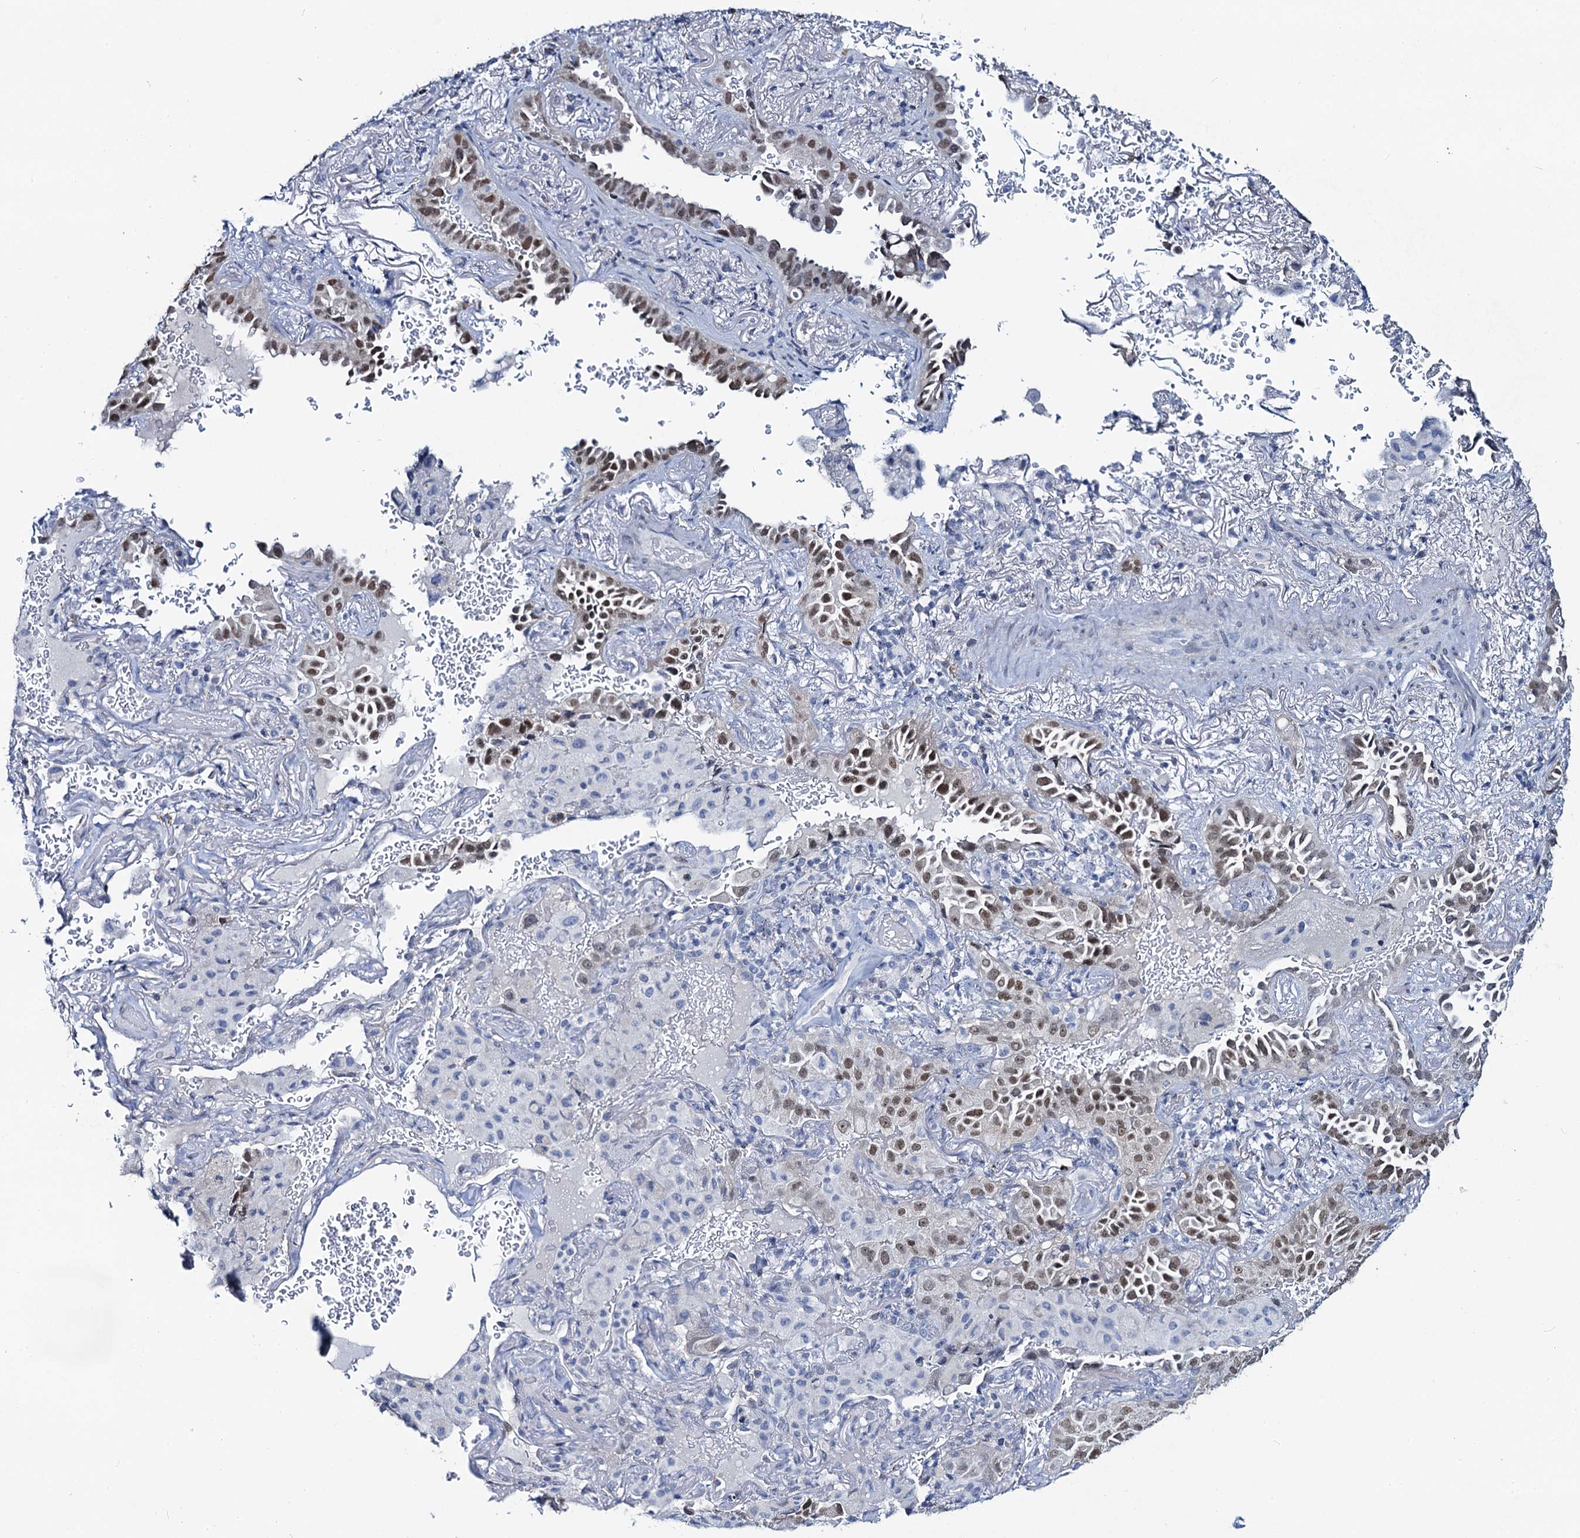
{"staining": {"intensity": "moderate", "quantity": "25%-75%", "location": "nuclear"}, "tissue": "lung cancer", "cell_type": "Tumor cells", "image_type": "cancer", "snomed": [{"axis": "morphology", "description": "Adenocarcinoma, NOS"}, {"axis": "topography", "description": "Lung"}], "caption": "Adenocarcinoma (lung) stained with immunohistochemistry (IHC) displays moderate nuclear positivity in about 25%-75% of tumor cells.", "gene": "TOX3", "patient": {"sex": "female", "age": 69}}